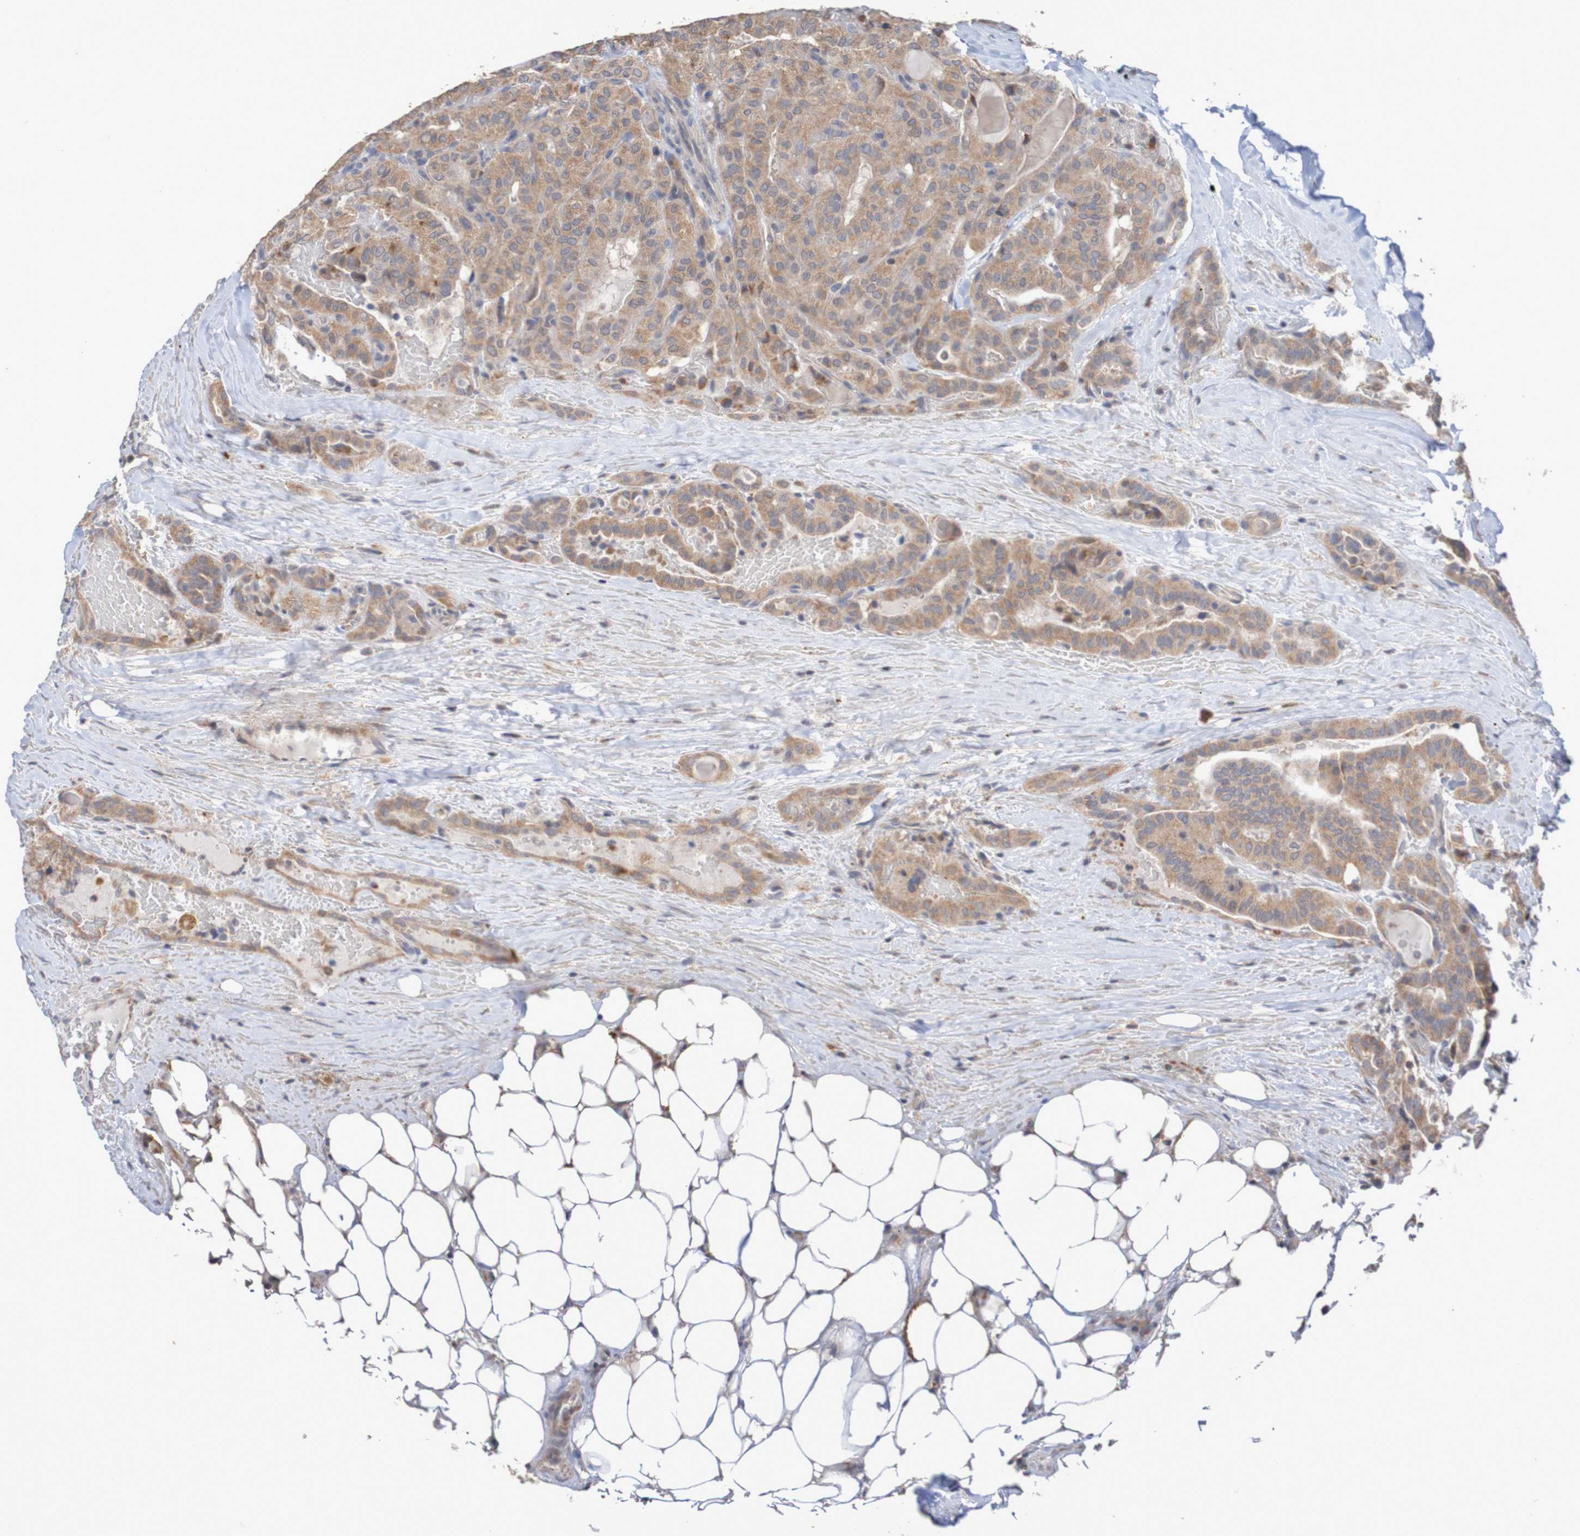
{"staining": {"intensity": "moderate", "quantity": ">75%", "location": "cytoplasmic/membranous"}, "tissue": "head and neck cancer", "cell_type": "Tumor cells", "image_type": "cancer", "snomed": [{"axis": "morphology", "description": "Squamous cell carcinoma, NOS"}, {"axis": "topography", "description": "Oral tissue"}, {"axis": "topography", "description": "Head-Neck"}], "caption": "Protein expression analysis of human head and neck squamous cell carcinoma reveals moderate cytoplasmic/membranous expression in approximately >75% of tumor cells. (Stains: DAB in brown, nuclei in blue, Microscopy: brightfield microscopy at high magnification).", "gene": "C3orf18", "patient": {"sex": "female", "age": 50}}